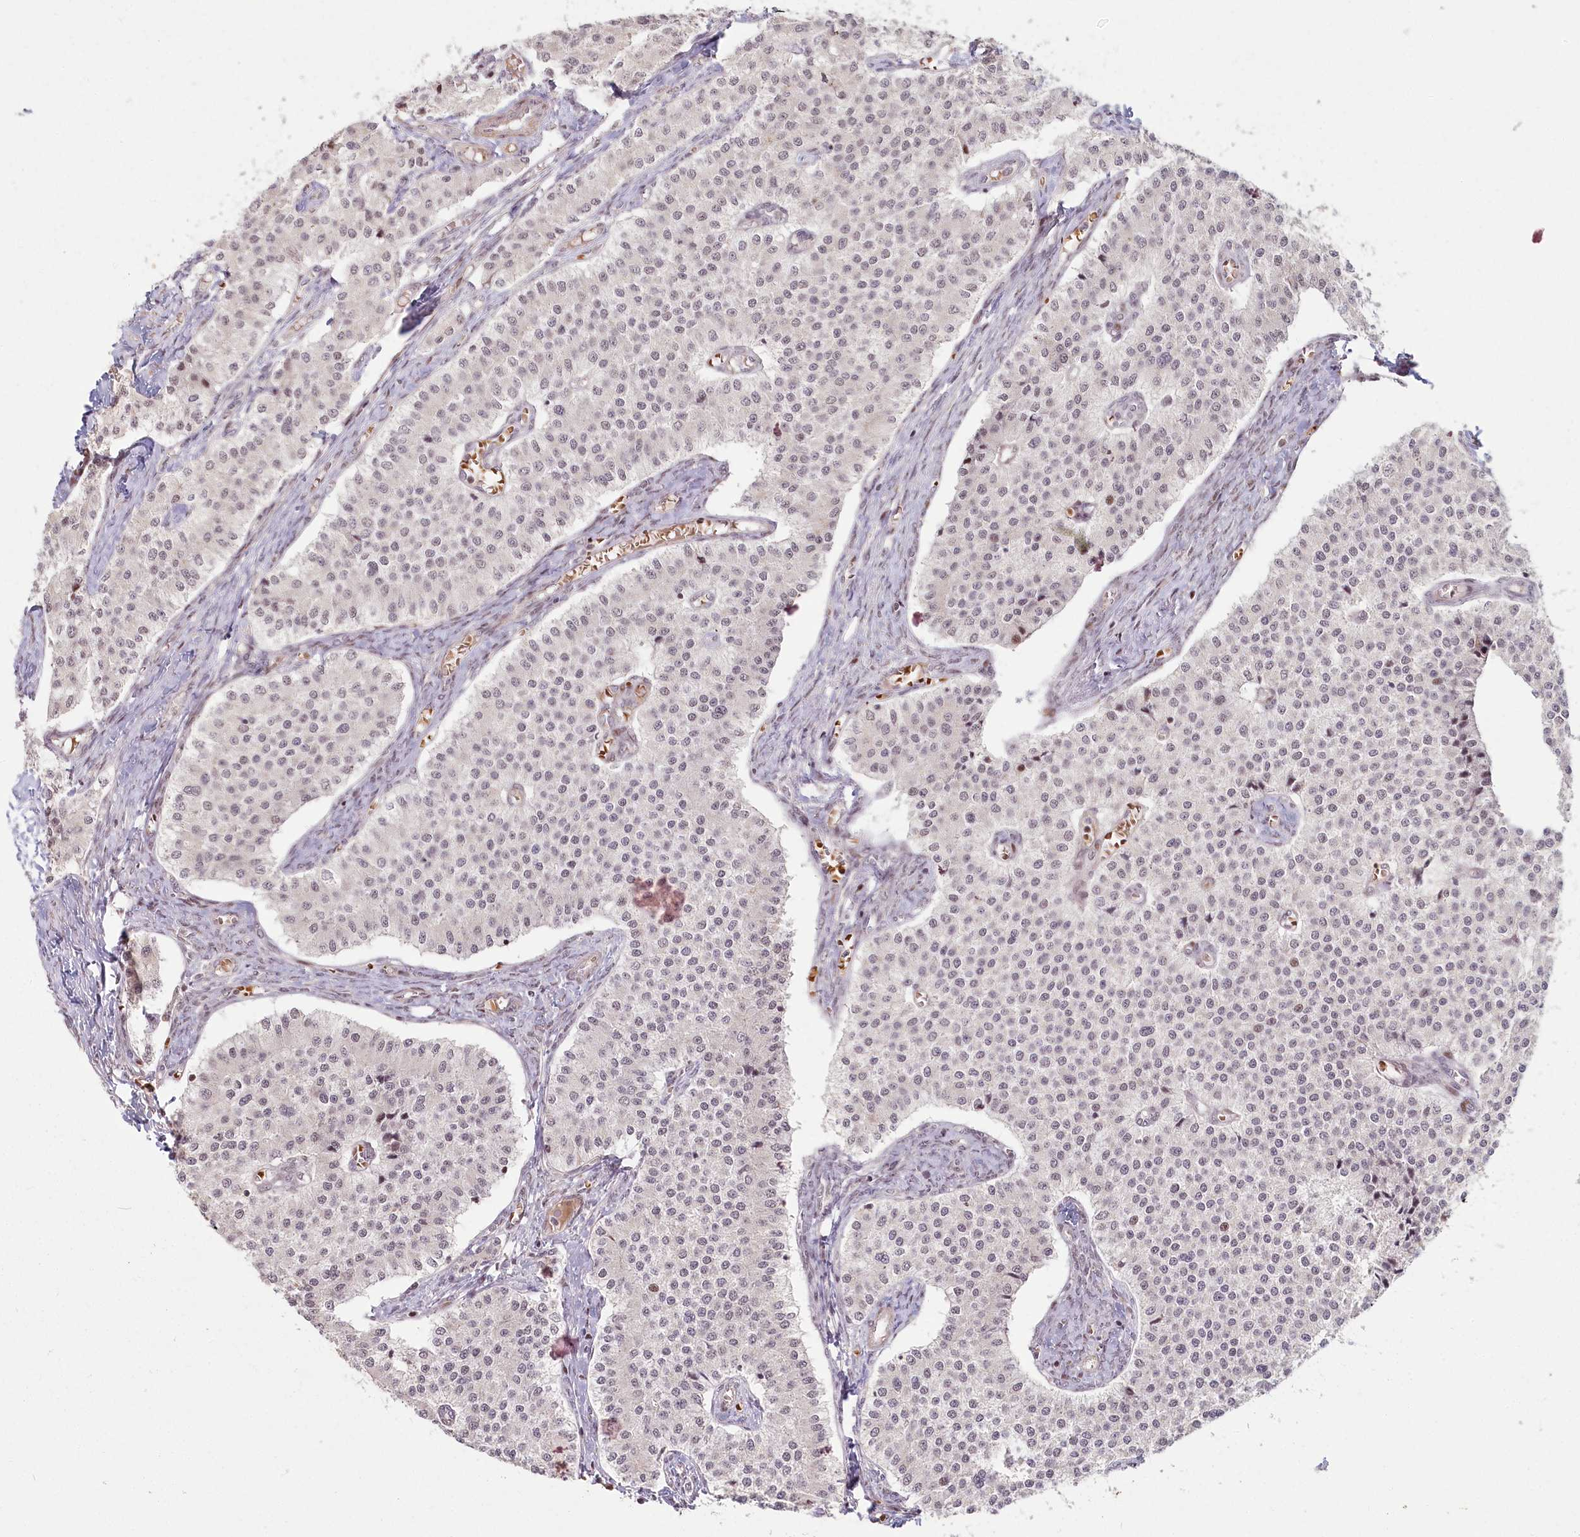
{"staining": {"intensity": "negative", "quantity": "none", "location": "none"}, "tissue": "carcinoid", "cell_type": "Tumor cells", "image_type": "cancer", "snomed": [{"axis": "morphology", "description": "Carcinoid, malignant, NOS"}, {"axis": "topography", "description": "Colon"}], "caption": "This is a histopathology image of immunohistochemistry staining of carcinoid, which shows no expression in tumor cells. Nuclei are stained in blue.", "gene": "FAM204A", "patient": {"sex": "female", "age": 52}}